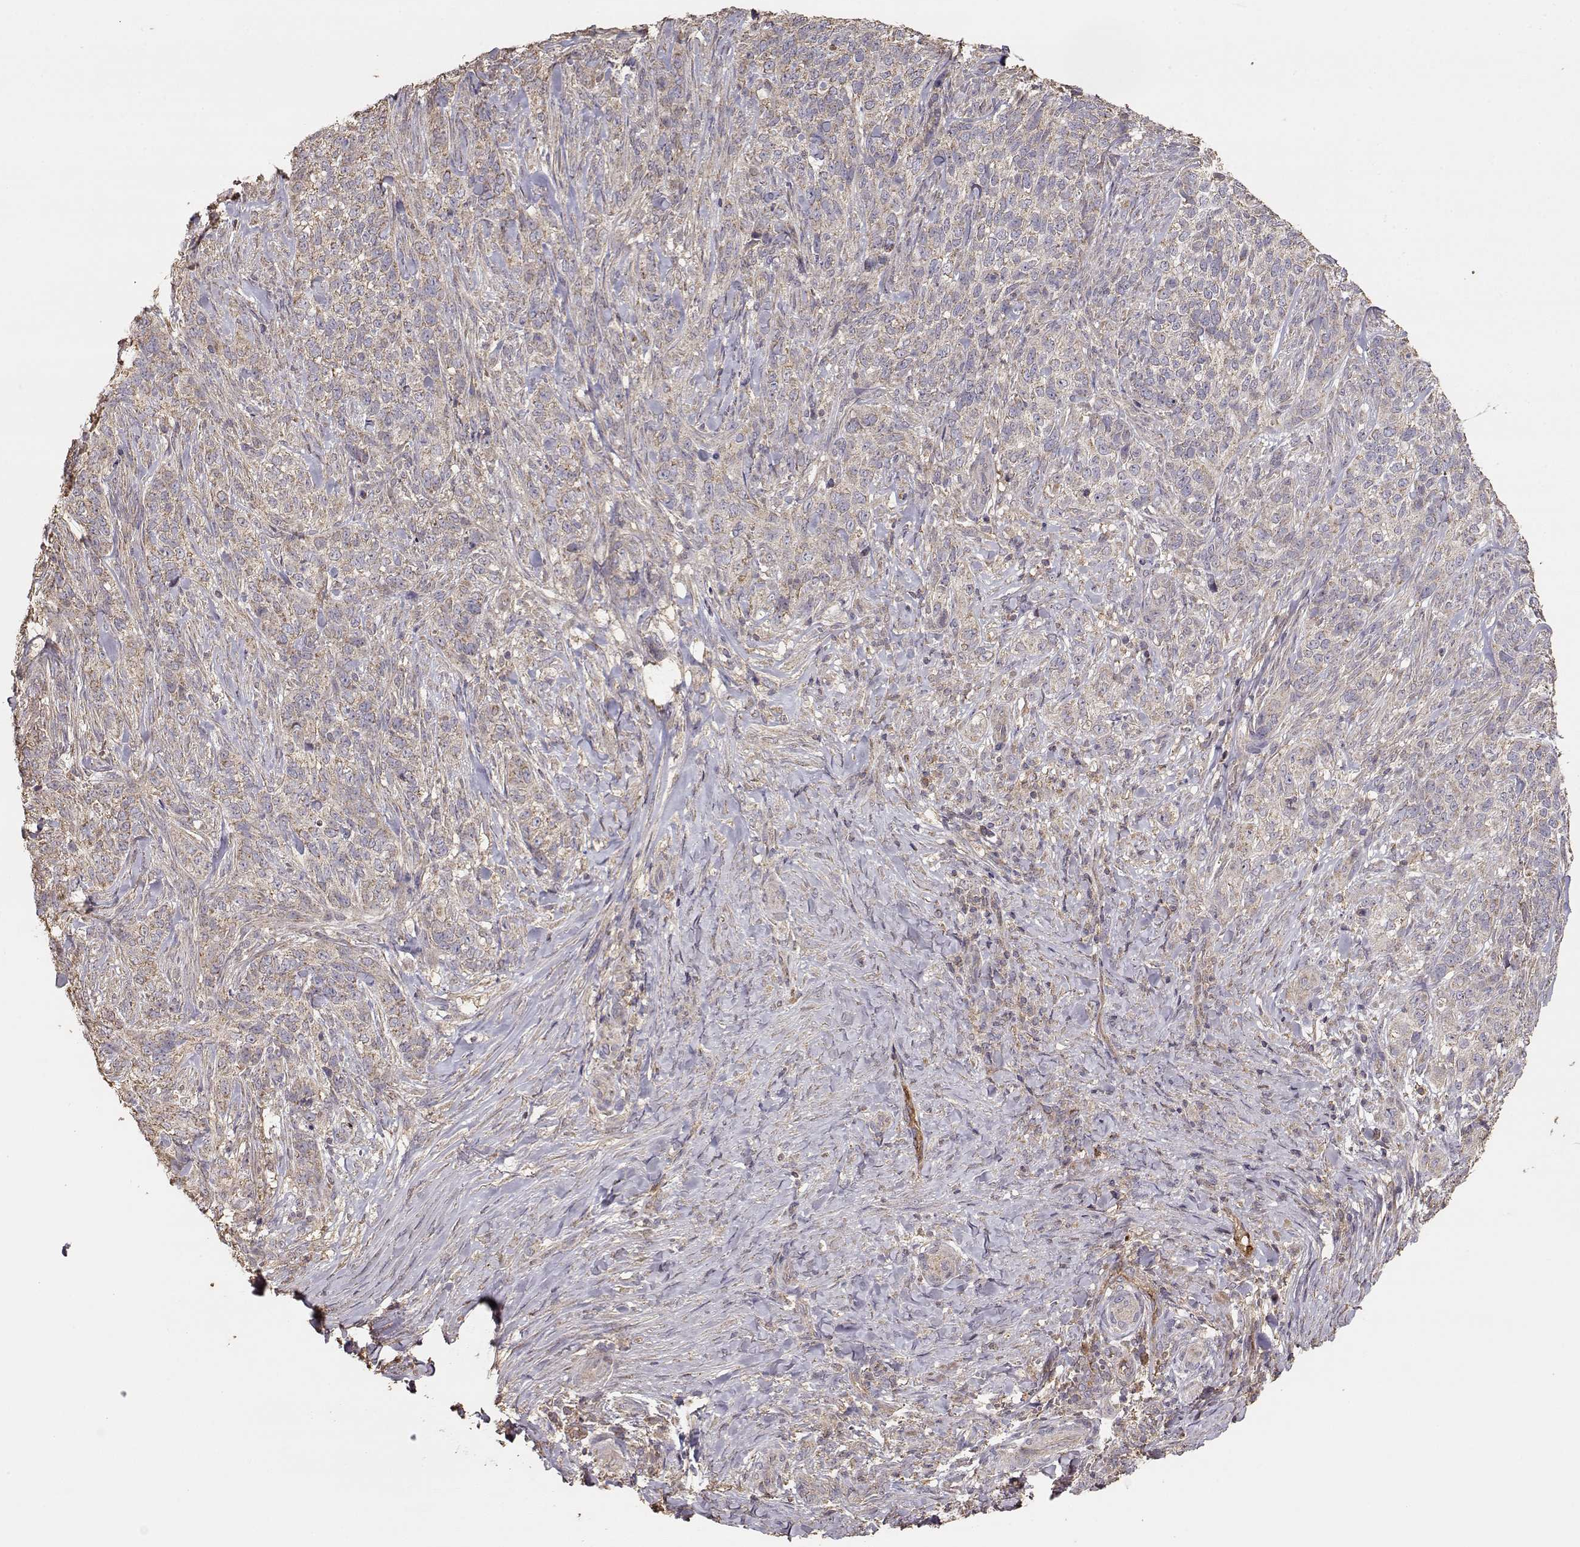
{"staining": {"intensity": "weak", "quantity": ">75%", "location": "cytoplasmic/membranous"}, "tissue": "skin cancer", "cell_type": "Tumor cells", "image_type": "cancer", "snomed": [{"axis": "morphology", "description": "Basal cell carcinoma"}, {"axis": "topography", "description": "Skin"}], "caption": "A histopathology image of basal cell carcinoma (skin) stained for a protein exhibits weak cytoplasmic/membranous brown staining in tumor cells.", "gene": "TARS3", "patient": {"sex": "female", "age": 69}}